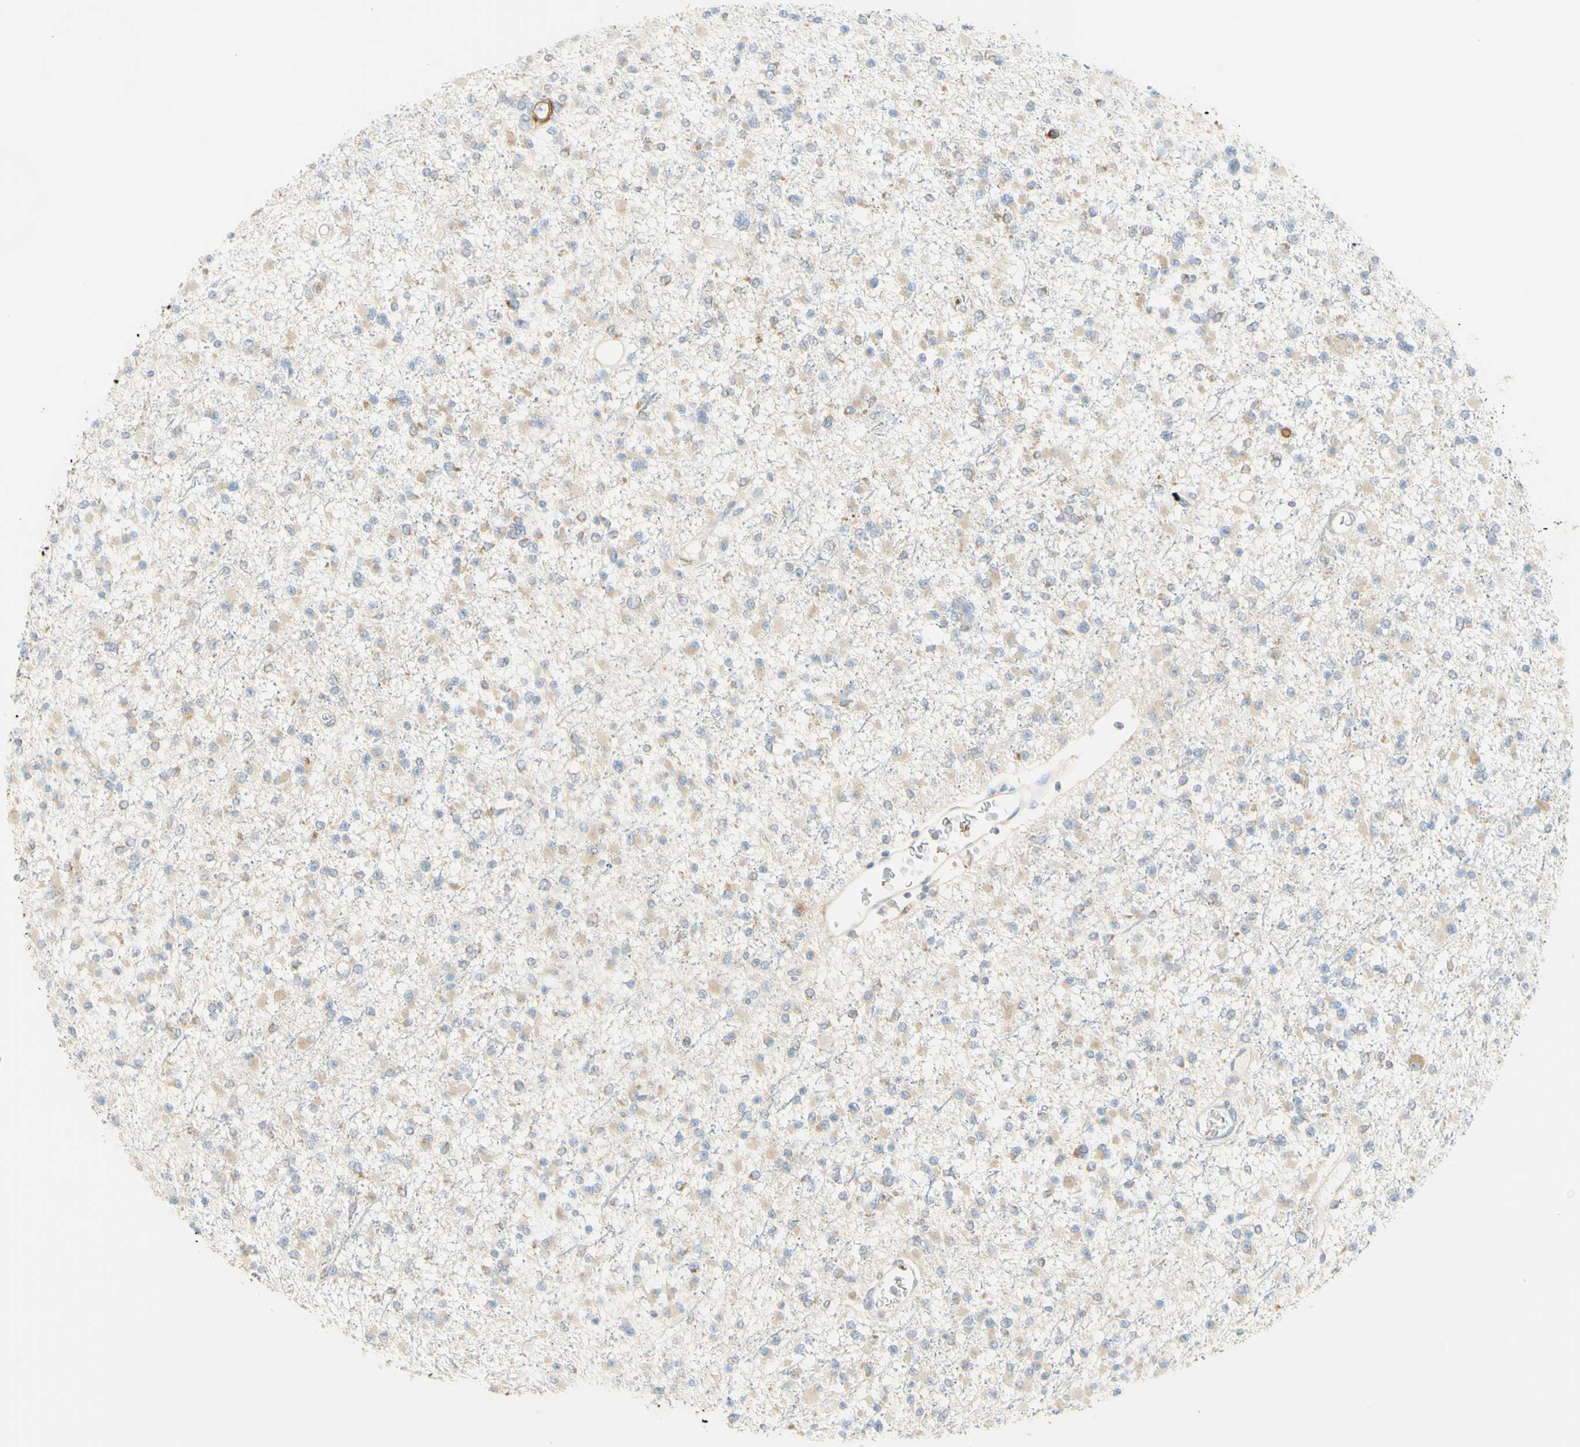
{"staining": {"intensity": "weak", "quantity": "25%-75%", "location": "cytoplasmic/membranous"}, "tissue": "glioma", "cell_type": "Tumor cells", "image_type": "cancer", "snomed": [{"axis": "morphology", "description": "Glioma, malignant, Low grade"}, {"axis": "topography", "description": "Brain"}], "caption": "Immunohistochemistry (IHC) photomicrograph of neoplastic tissue: glioma stained using immunohistochemistry demonstrates low levels of weak protein expression localized specifically in the cytoplasmic/membranous of tumor cells, appearing as a cytoplasmic/membranous brown color.", "gene": "MANF", "patient": {"sex": "female", "age": 22}}